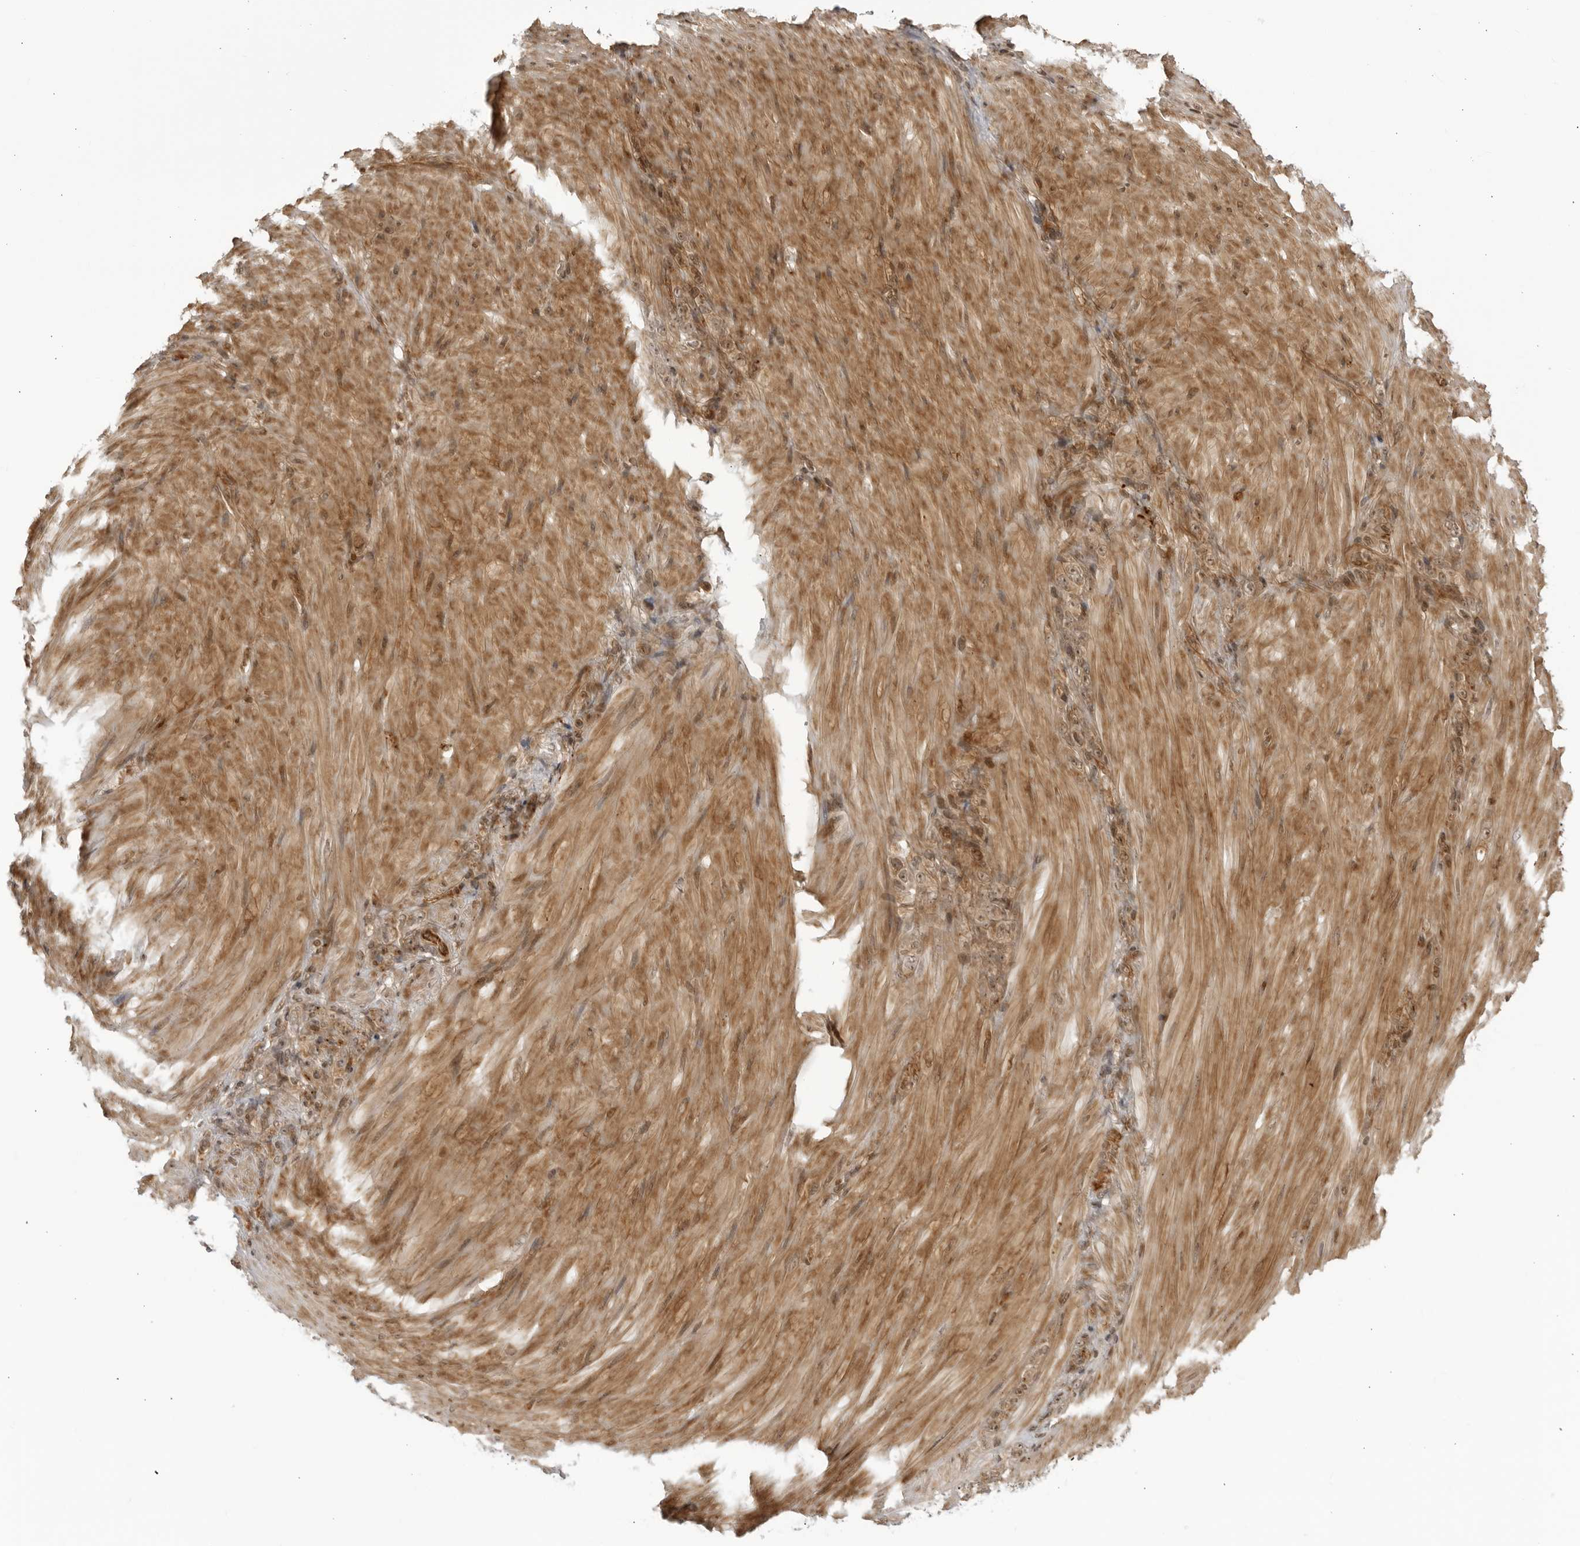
{"staining": {"intensity": "moderate", "quantity": ">75%", "location": "cytoplasmic/membranous,nuclear"}, "tissue": "stomach cancer", "cell_type": "Tumor cells", "image_type": "cancer", "snomed": [{"axis": "morphology", "description": "Normal tissue, NOS"}, {"axis": "morphology", "description": "Adenocarcinoma, NOS"}, {"axis": "topography", "description": "Stomach"}], "caption": "Immunohistochemical staining of human stomach cancer displays medium levels of moderate cytoplasmic/membranous and nuclear staining in about >75% of tumor cells. Nuclei are stained in blue.", "gene": "TCF21", "patient": {"sex": "male", "age": 82}}